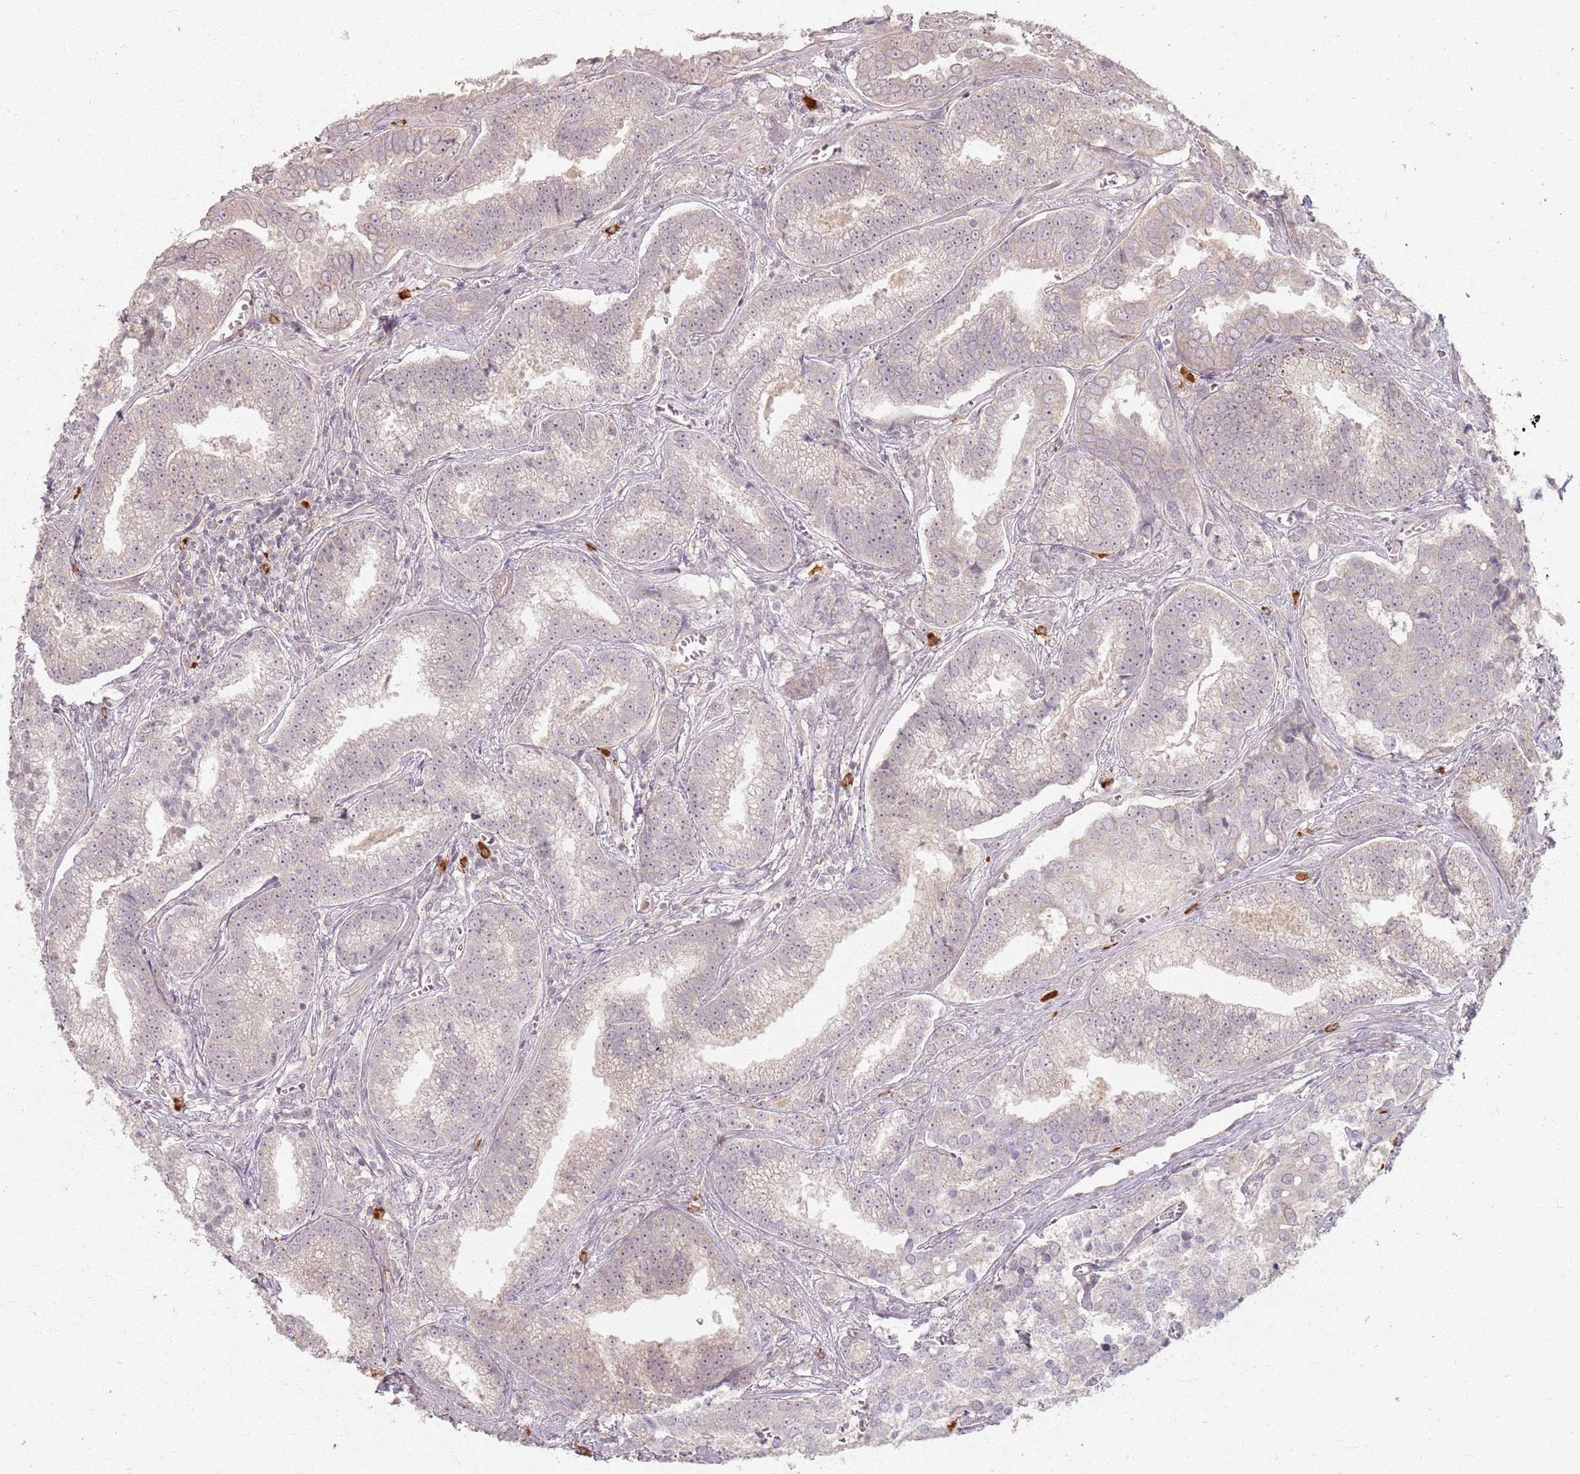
{"staining": {"intensity": "weak", "quantity": "25%-75%", "location": "cytoplasmic/membranous"}, "tissue": "prostate cancer", "cell_type": "Tumor cells", "image_type": "cancer", "snomed": [{"axis": "morphology", "description": "Adenocarcinoma, High grade"}, {"axis": "topography", "description": "Prostate"}], "caption": "DAB immunohistochemical staining of human prostate adenocarcinoma (high-grade) shows weak cytoplasmic/membranous protein staining in about 25%-75% of tumor cells. (brown staining indicates protein expression, while blue staining denotes nuclei).", "gene": "CCDC168", "patient": {"sex": "male", "age": 67}}